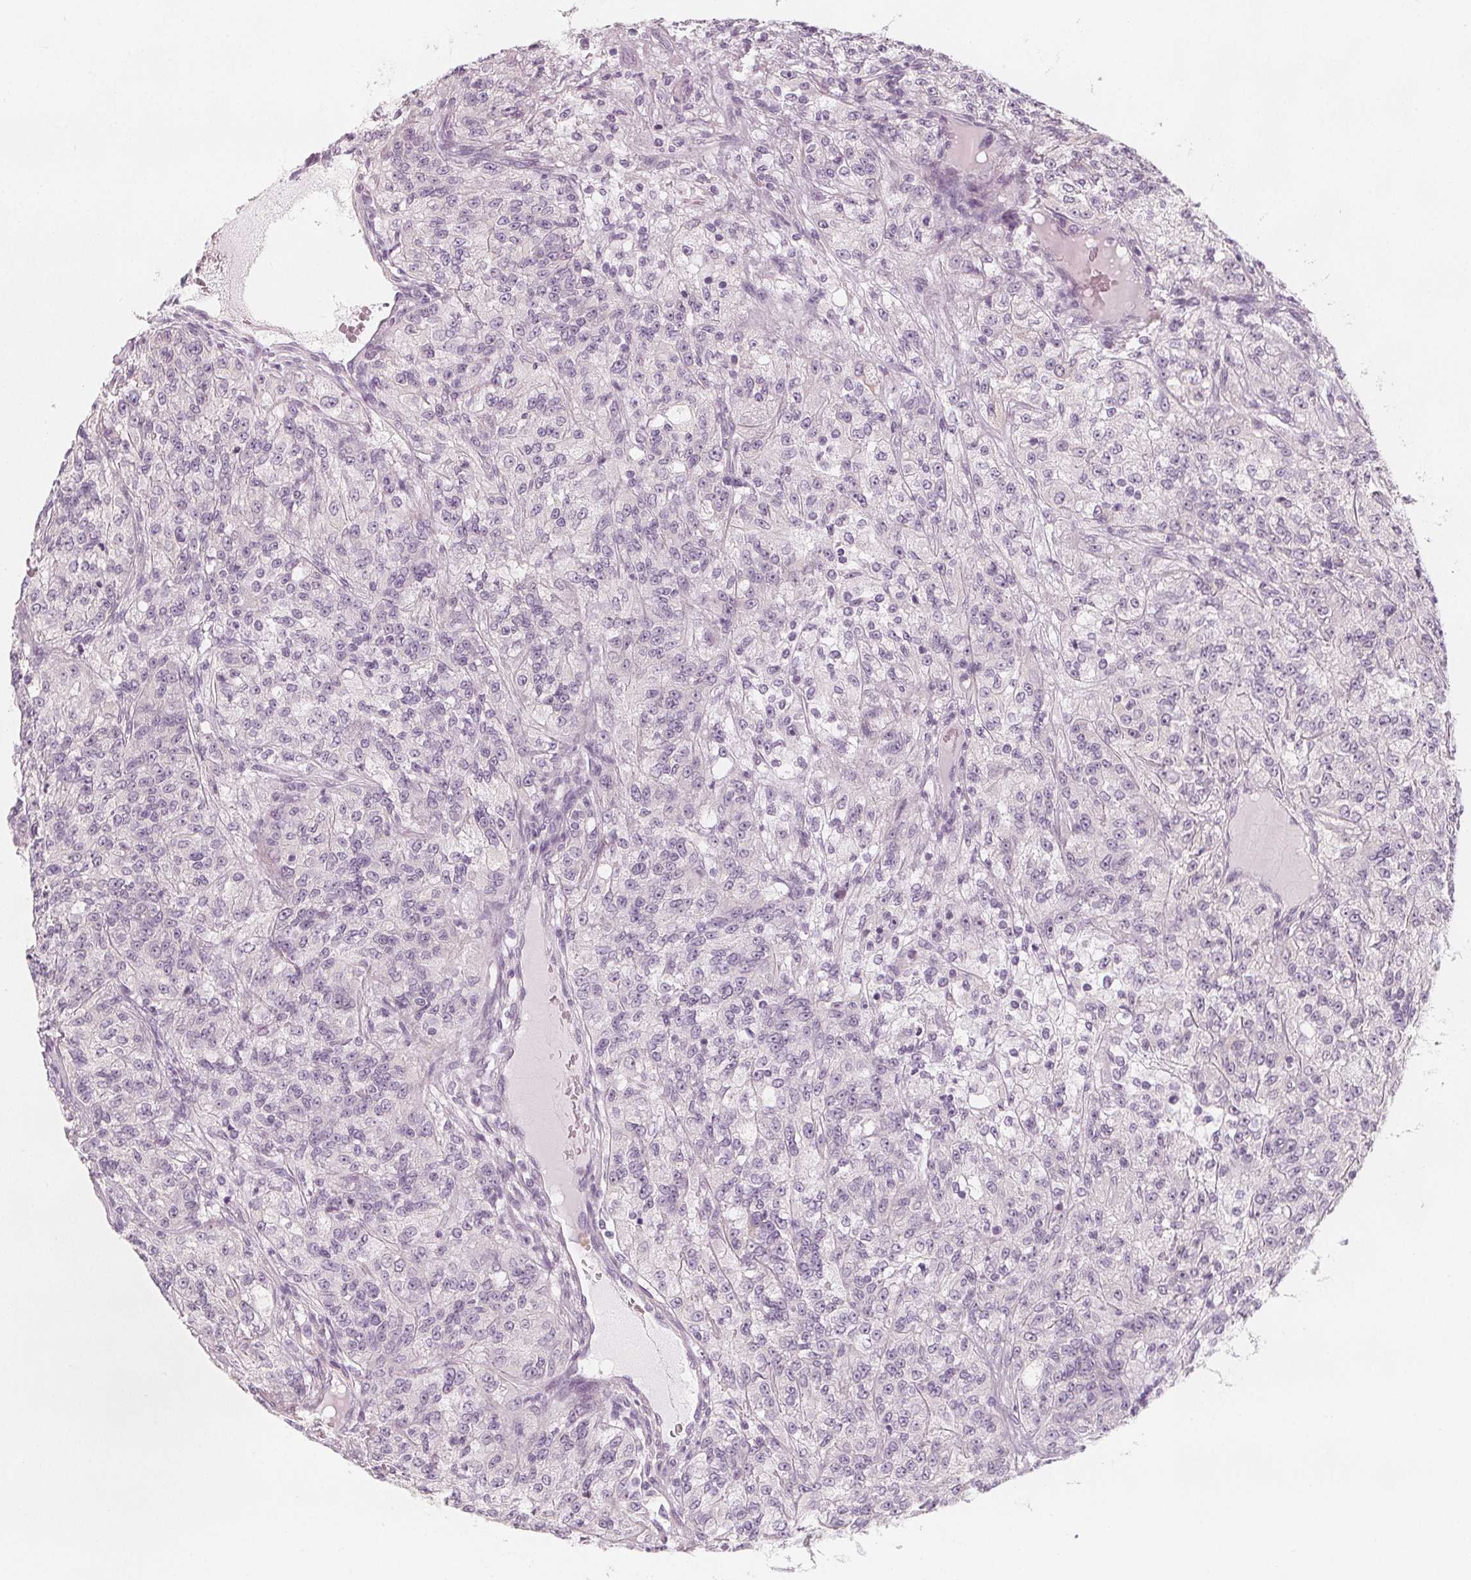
{"staining": {"intensity": "negative", "quantity": "none", "location": "none"}, "tissue": "renal cancer", "cell_type": "Tumor cells", "image_type": "cancer", "snomed": [{"axis": "morphology", "description": "Adenocarcinoma, NOS"}, {"axis": "topography", "description": "Kidney"}], "caption": "Renal cancer stained for a protein using immunohistochemistry (IHC) demonstrates no positivity tumor cells.", "gene": "MAP1A", "patient": {"sex": "female", "age": 63}}